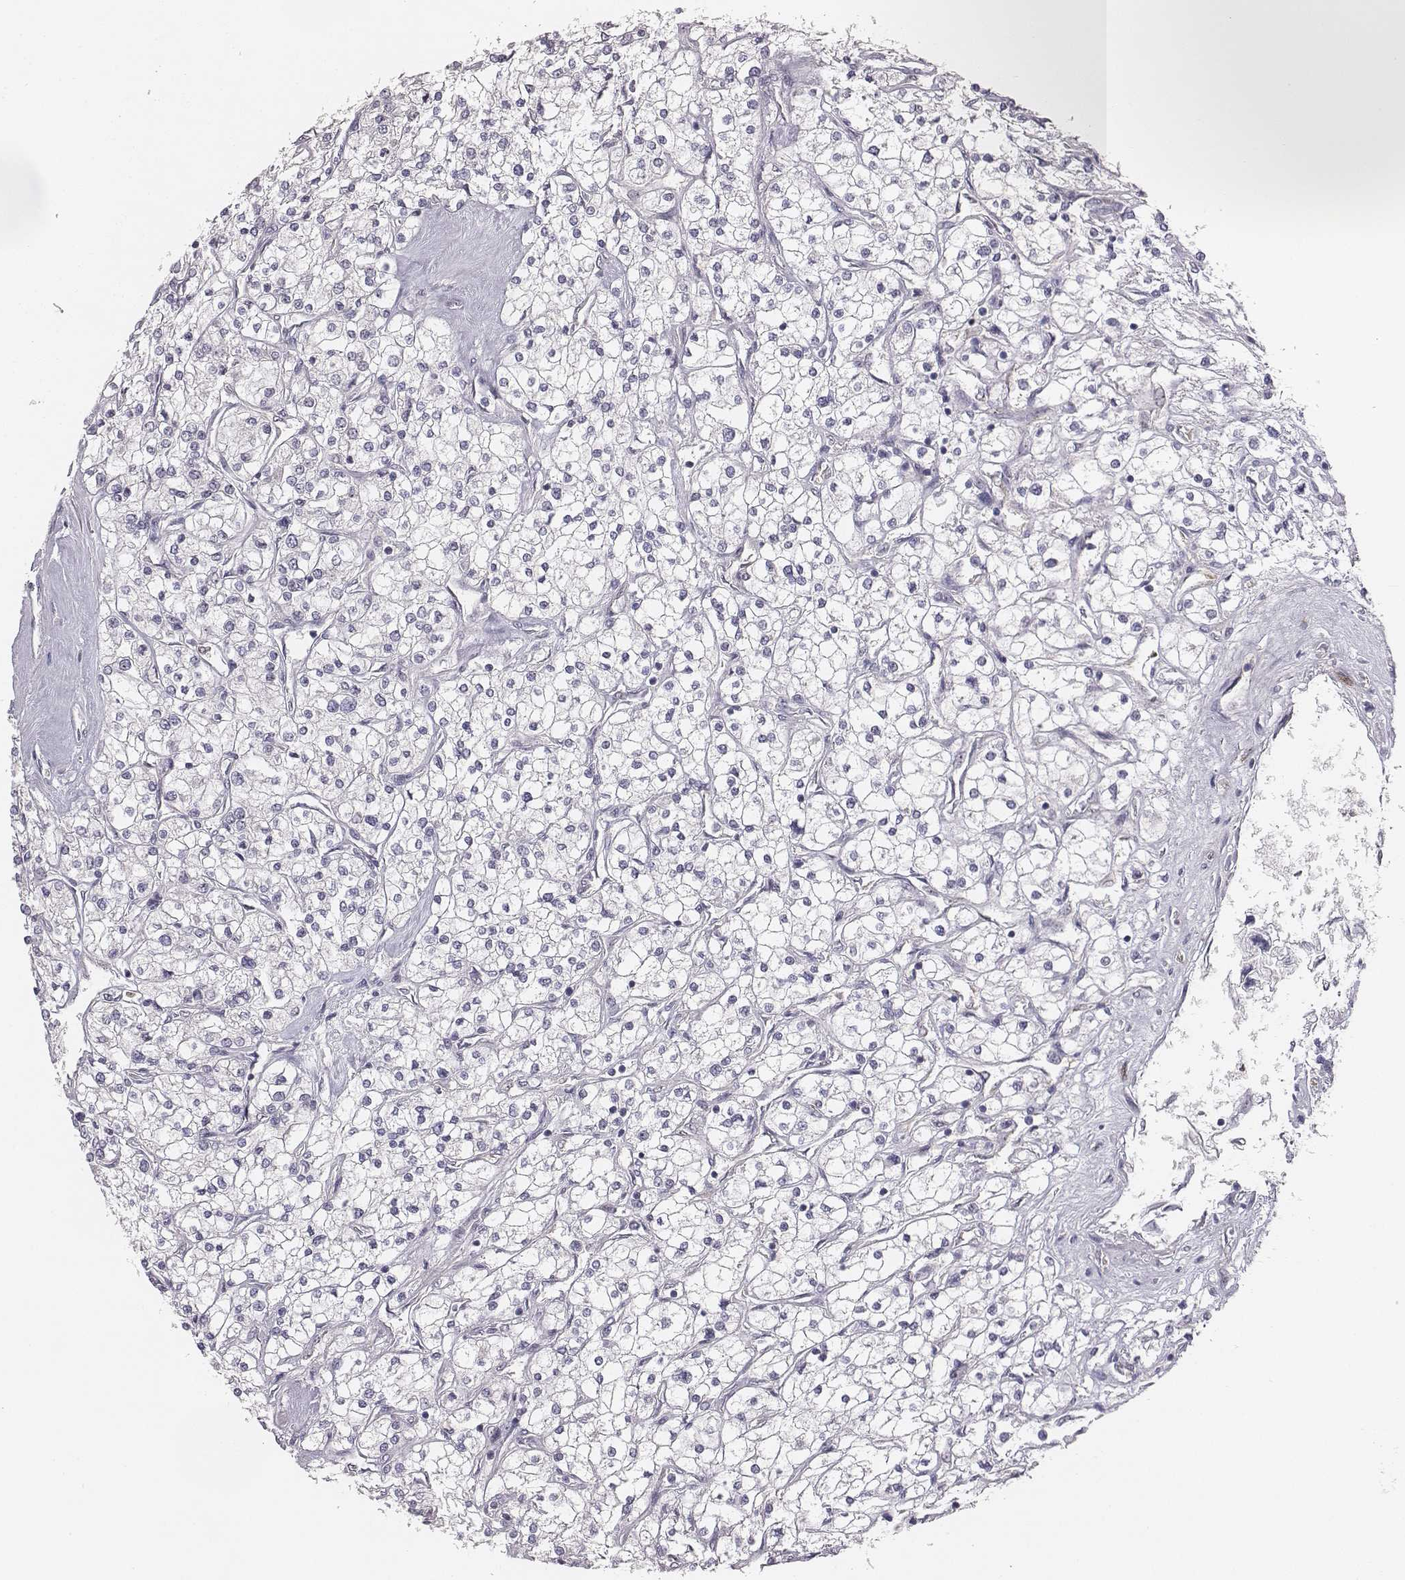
{"staining": {"intensity": "negative", "quantity": "none", "location": "none"}, "tissue": "renal cancer", "cell_type": "Tumor cells", "image_type": "cancer", "snomed": [{"axis": "morphology", "description": "Adenocarcinoma, NOS"}, {"axis": "topography", "description": "Kidney"}], "caption": "A photomicrograph of renal cancer (adenocarcinoma) stained for a protein reveals no brown staining in tumor cells.", "gene": "NIFK", "patient": {"sex": "male", "age": 80}}